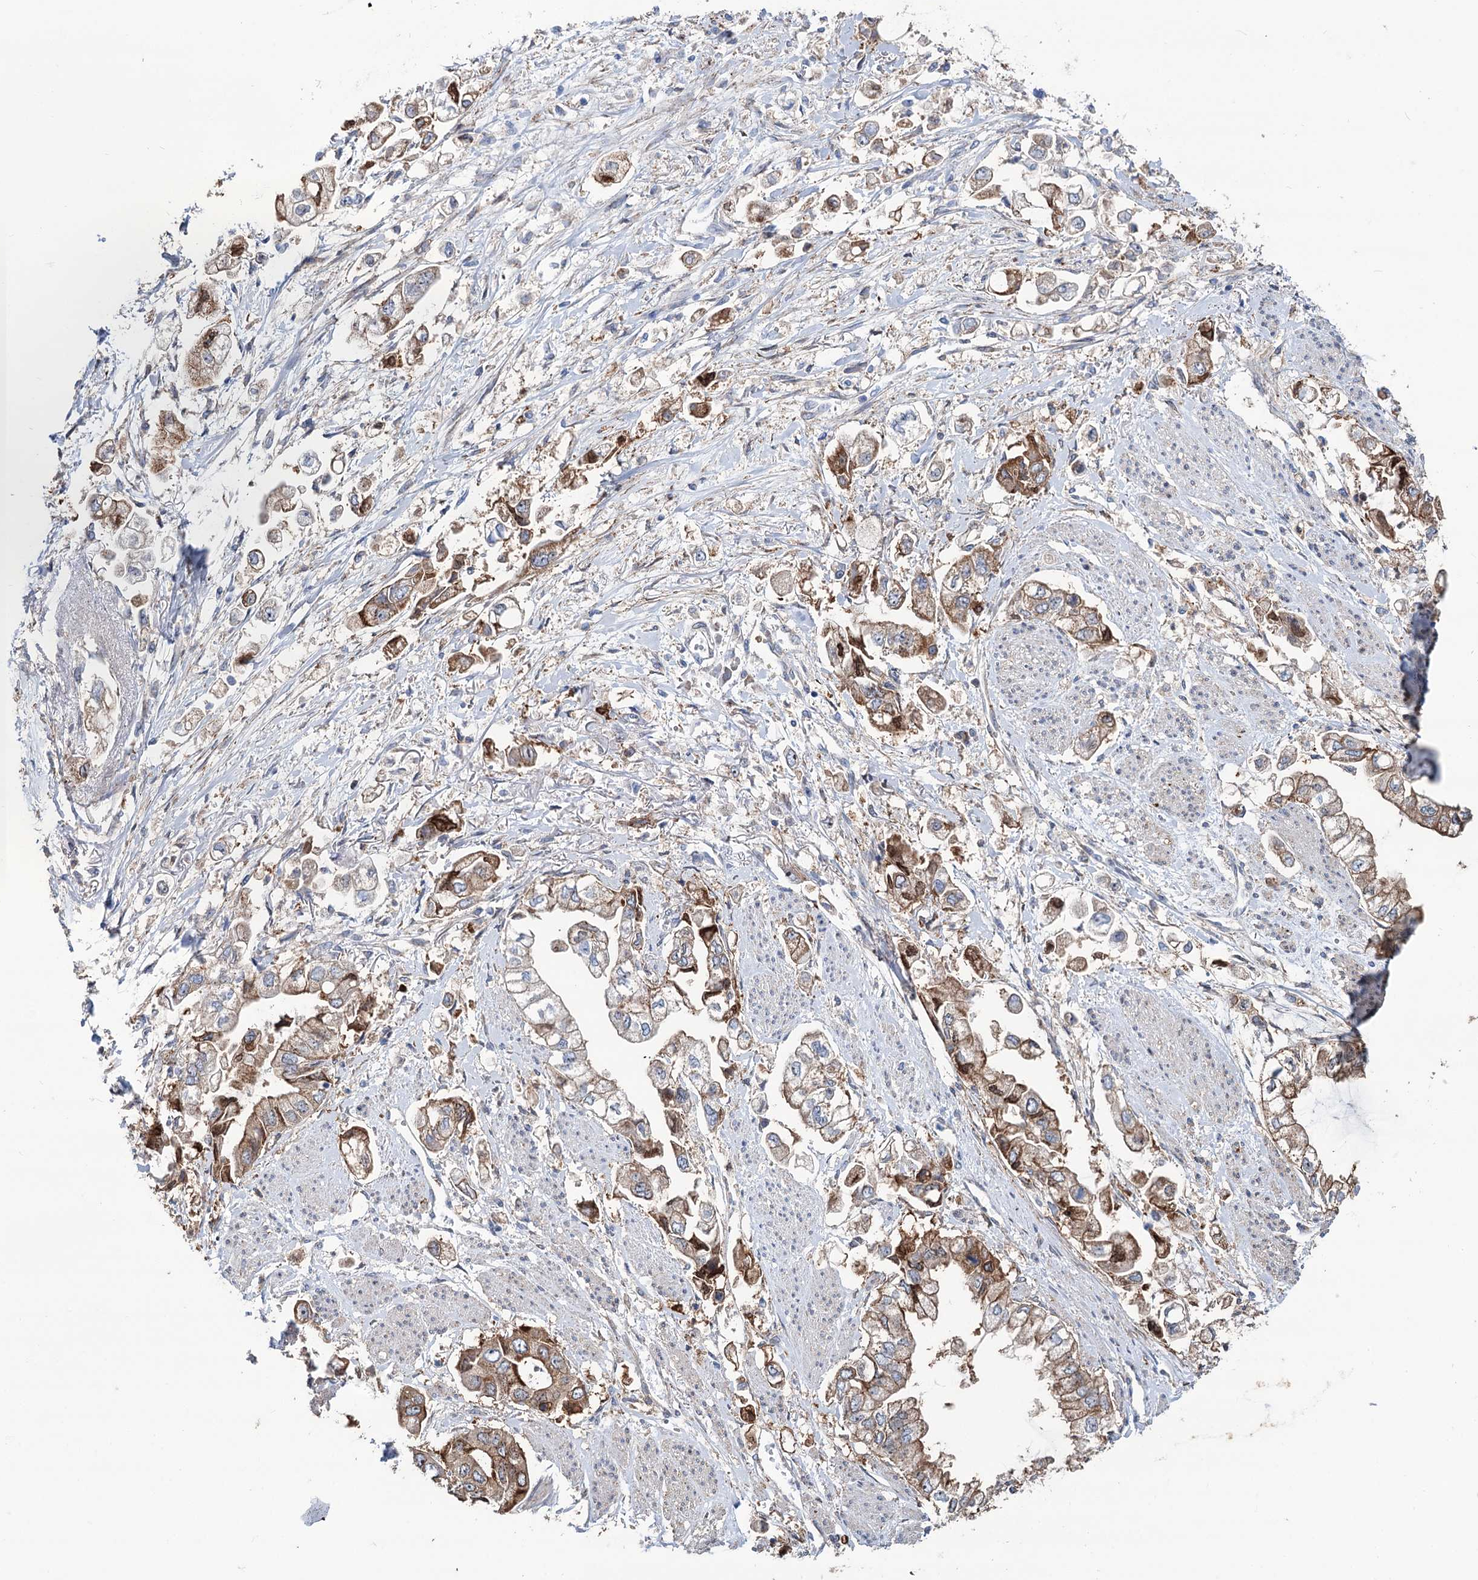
{"staining": {"intensity": "moderate", "quantity": "25%-75%", "location": "cytoplasmic/membranous"}, "tissue": "stomach cancer", "cell_type": "Tumor cells", "image_type": "cancer", "snomed": [{"axis": "morphology", "description": "Adenocarcinoma, NOS"}, {"axis": "topography", "description": "Stomach"}], "caption": "Immunohistochemical staining of stomach cancer shows medium levels of moderate cytoplasmic/membranous positivity in approximately 25%-75% of tumor cells. (IHC, brightfield microscopy, high magnification).", "gene": "PTDSS2", "patient": {"sex": "male", "age": 62}}